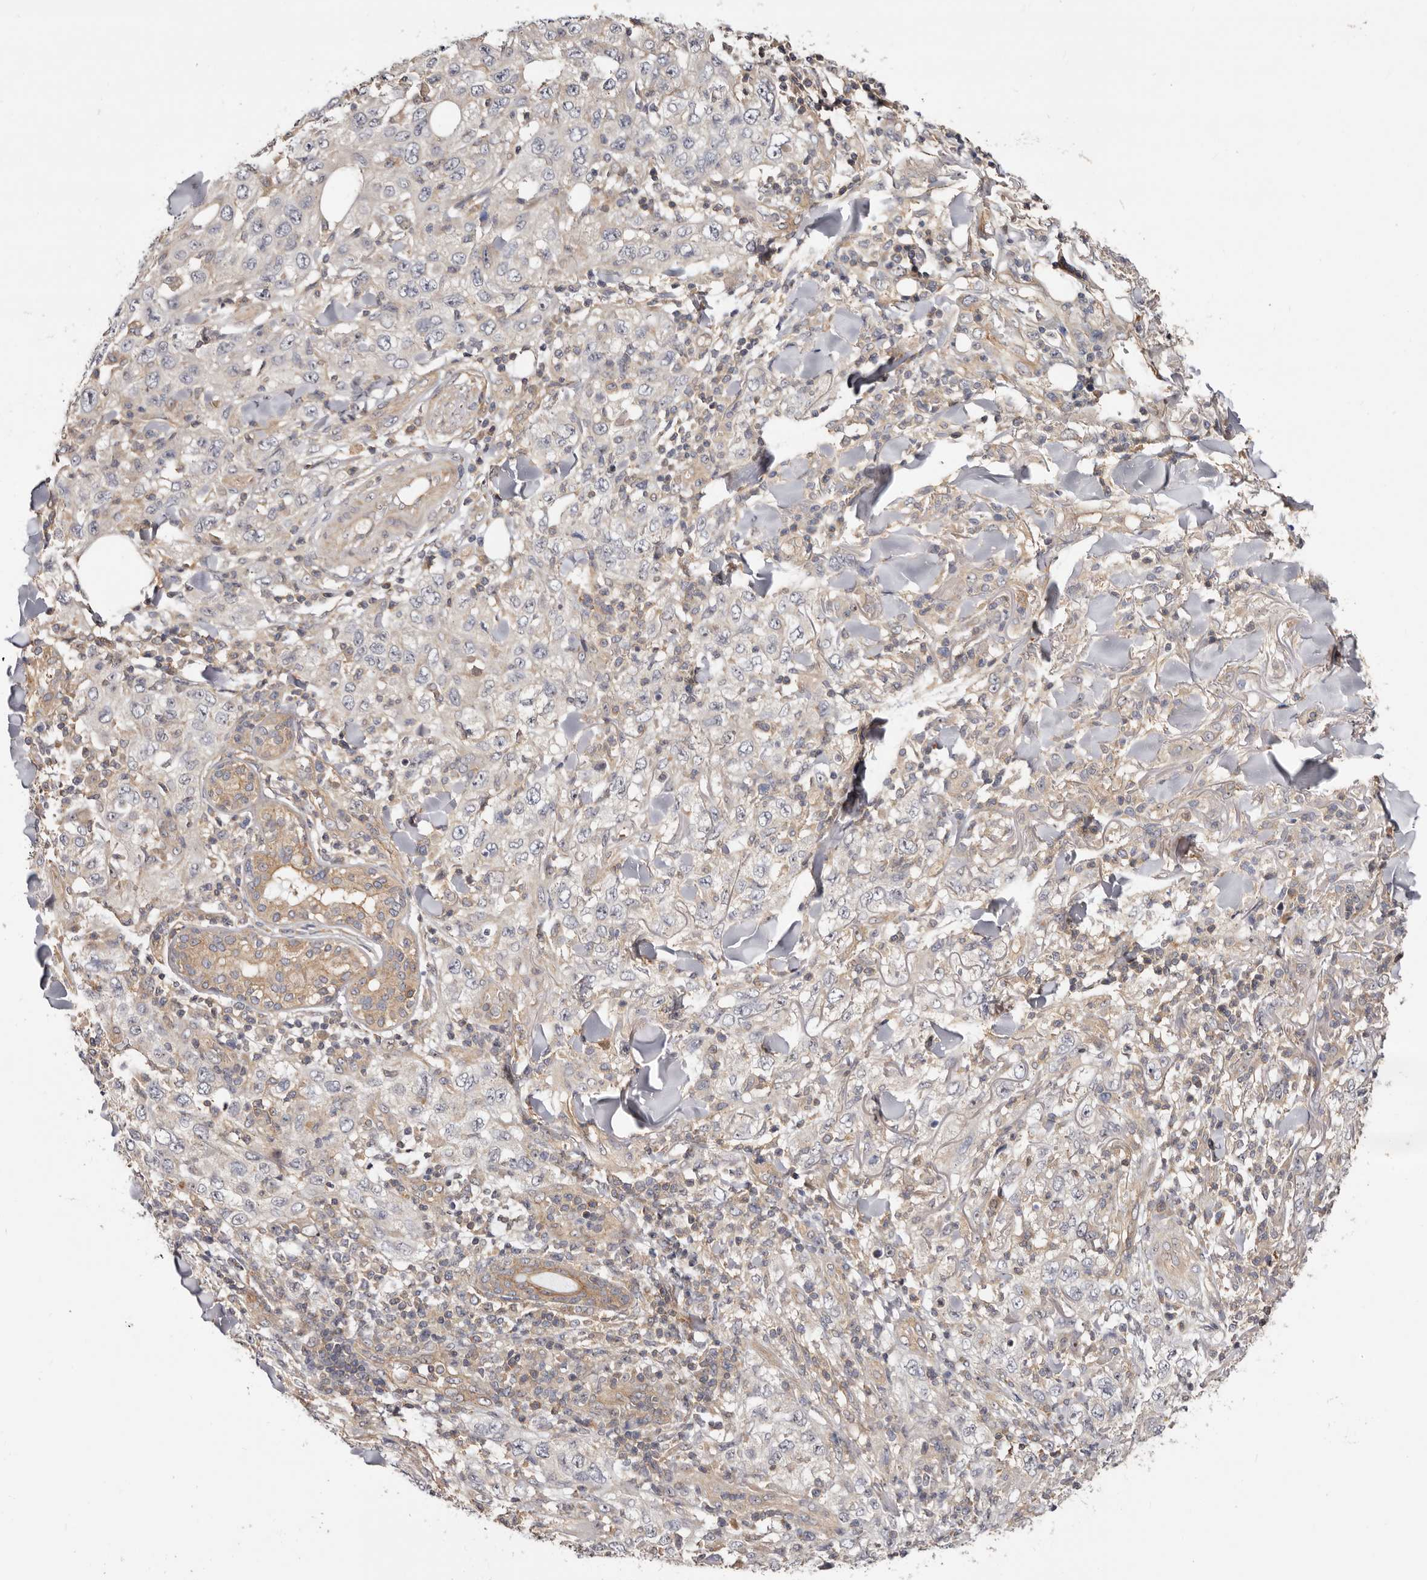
{"staining": {"intensity": "weak", "quantity": "<25%", "location": "nuclear"}, "tissue": "skin cancer", "cell_type": "Tumor cells", "image_type": "cancer", "snomed": [{"axis": "morphology", "description": "Squamous cell carcinoma, NOS"}, {"axis": "topography", "description": "Skin"}], "caption": "Immunohistochemistry image of neoplastic tissue: skin cancer stained with DAB (3,3'-diaminobenzidine) reveals no significant protein expression in tumor cells. (DAB (3,3'-diaminobenzidine) immunohistochemistry visualized using brightfield microscopy, high magnification).", "gene": "PANK4", "patient": {"sex": "female", "age": 88}}